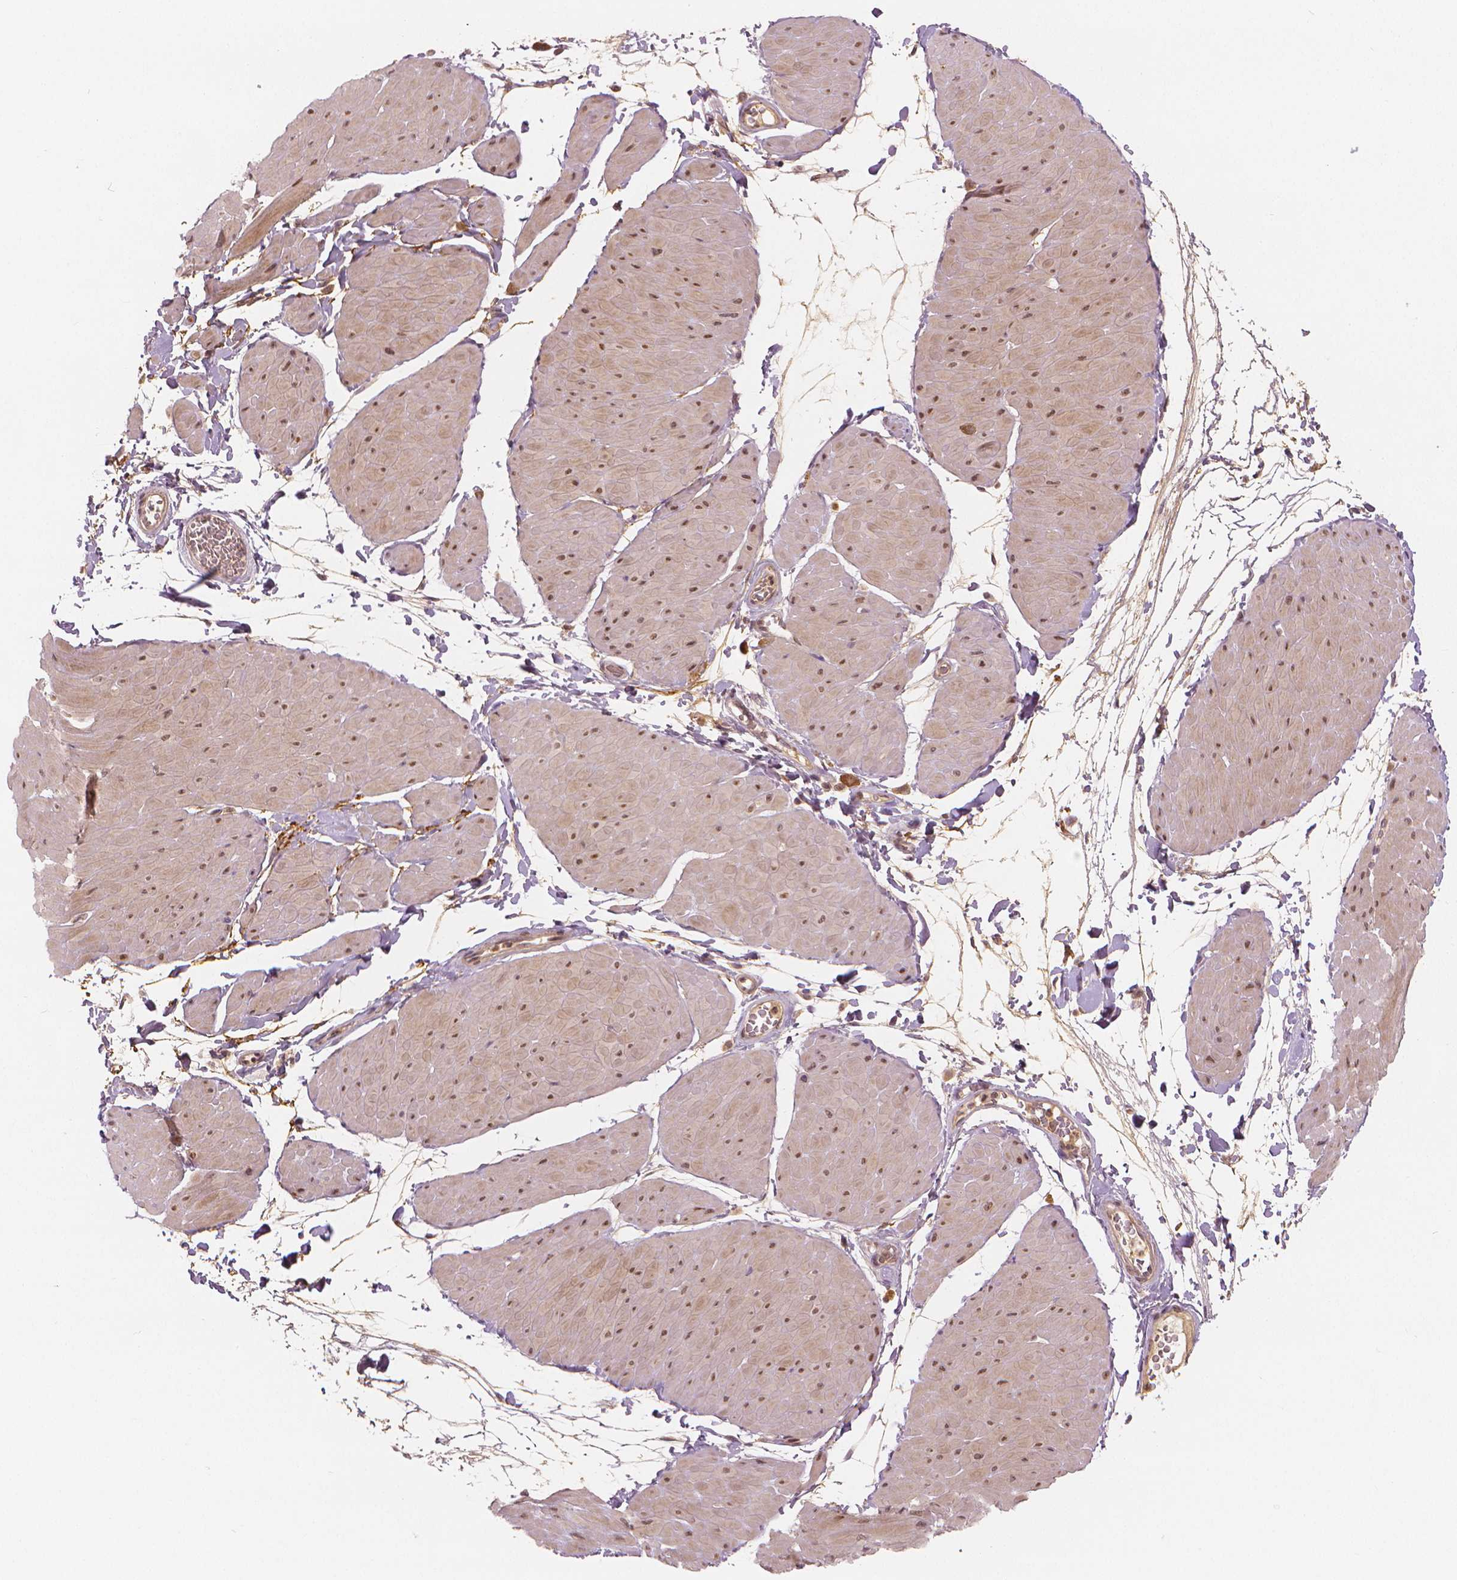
{"staining": {"intensity": "moderate", "quantity": "<25%", "location": "nuclear"}, "tissue": "adipose tissue", "cell_type": "Adipocytes", "image_type": "normal", "snomed": [{"axis": "morphology", "description": "Normal tissue, NOS"}, {"axis": "topography", "description": "Smooth muscle"}, {"axis": "topography", "description": "Peripheral nerve tissue"}], "caption": "Adipose tissue stained with immunohistochemistry displays moderate nuclear expression in about <25% of adipocytes. (DAB = brown stain, brightfield microscopy at high magnification).", "gene": "NSD2", "patient": {"sex": "male", "age": 58}}